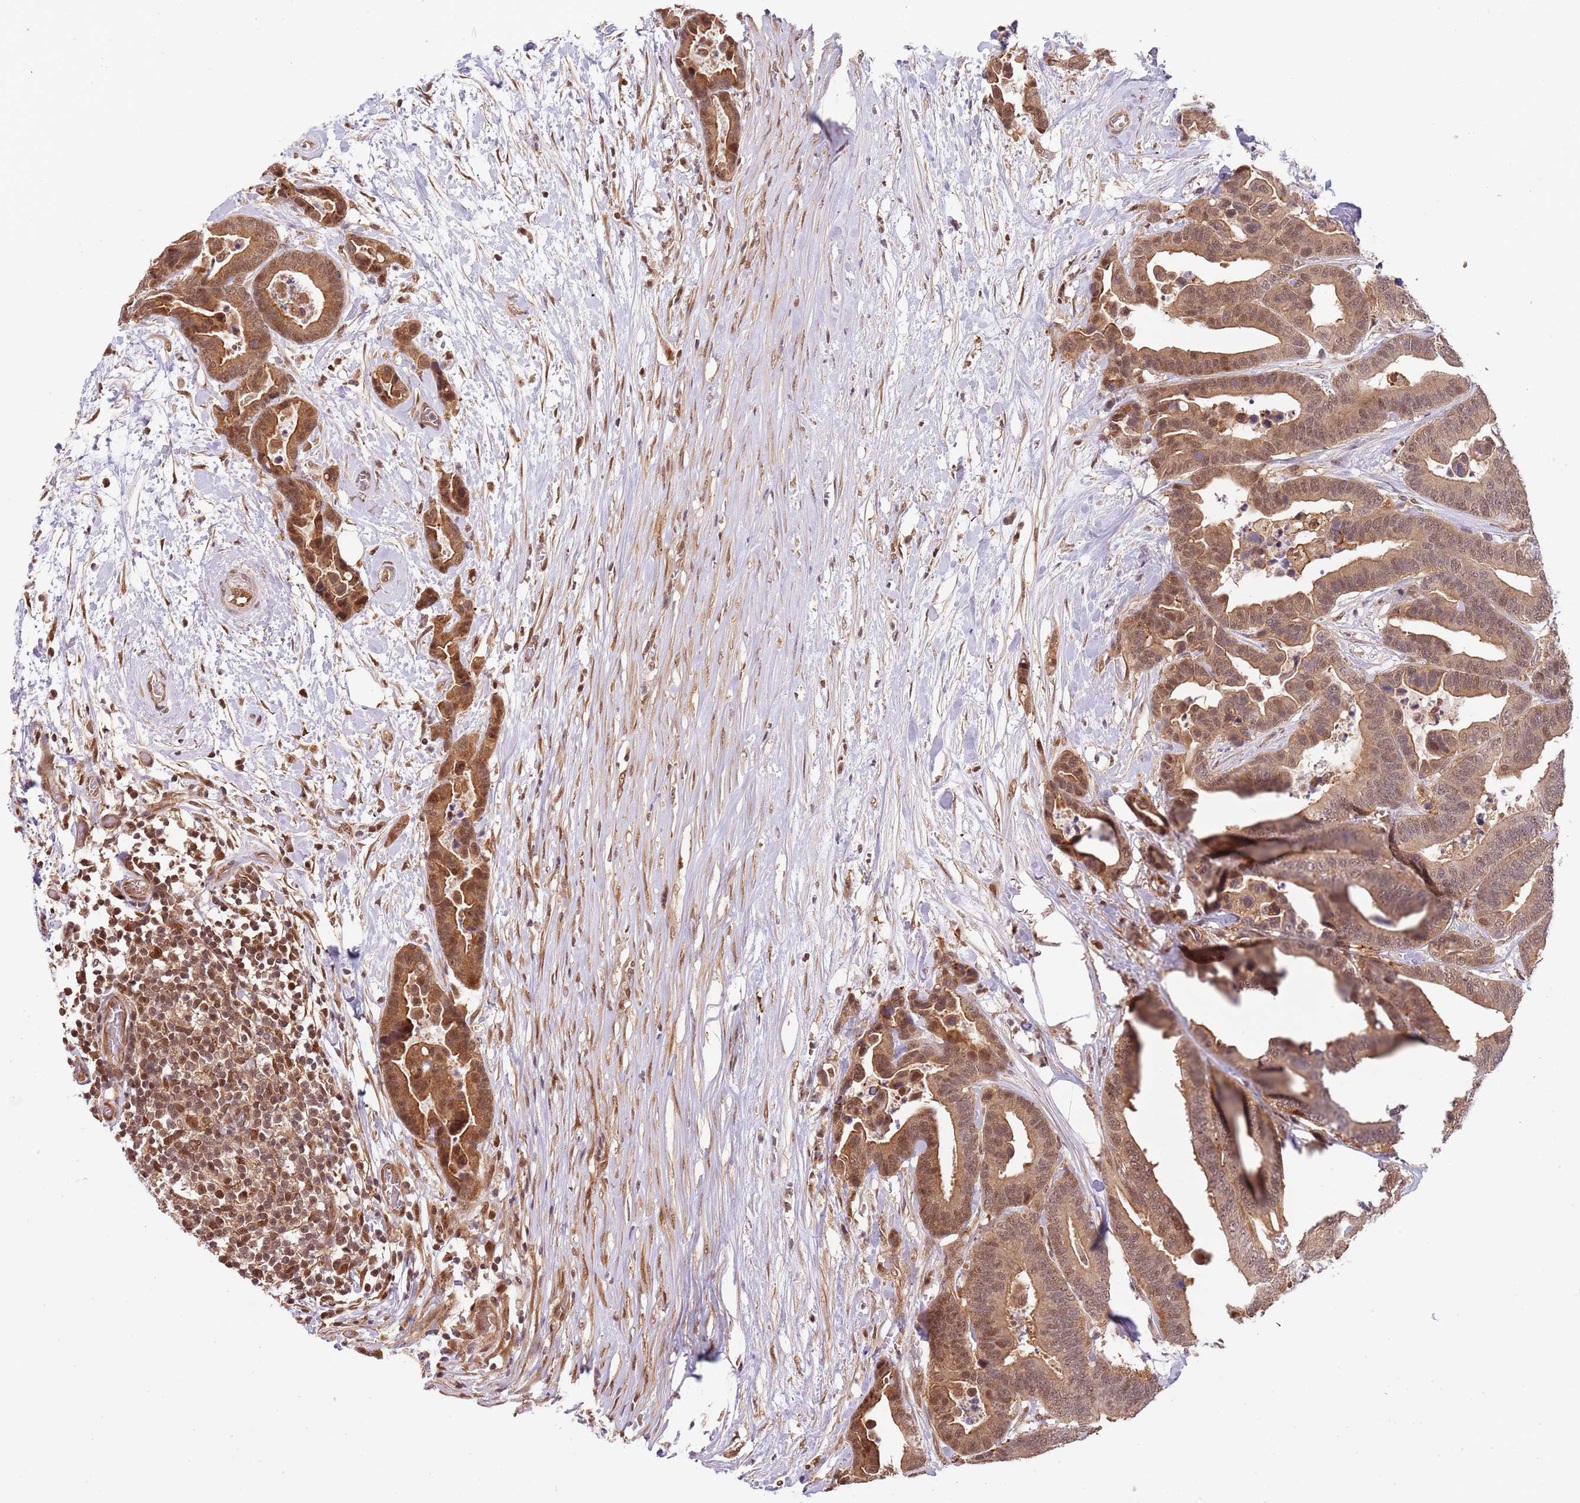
{"staining": {"intensity": "moderate", "quantity": ">75%", "location": "cytoplasmic/membranous,nuclear"}, "tissue": "colorectal cancer", "cell_type": "Tumor cells", "image_type": "cancer", "snomed": [{"axis": "morphology", "description": "Adenocarcinoma, NOS"}, {"axis": "topography", "description": "Colon"}], "caption": "Moderate cytoplasmic/membranous and nuclear staining is appreciated in approximately >75% of tumor cells in colorectal cancer (adenocarcinoma).", "gene": "PLSCR5", "patient": {"sex": "male", "age": 82}}